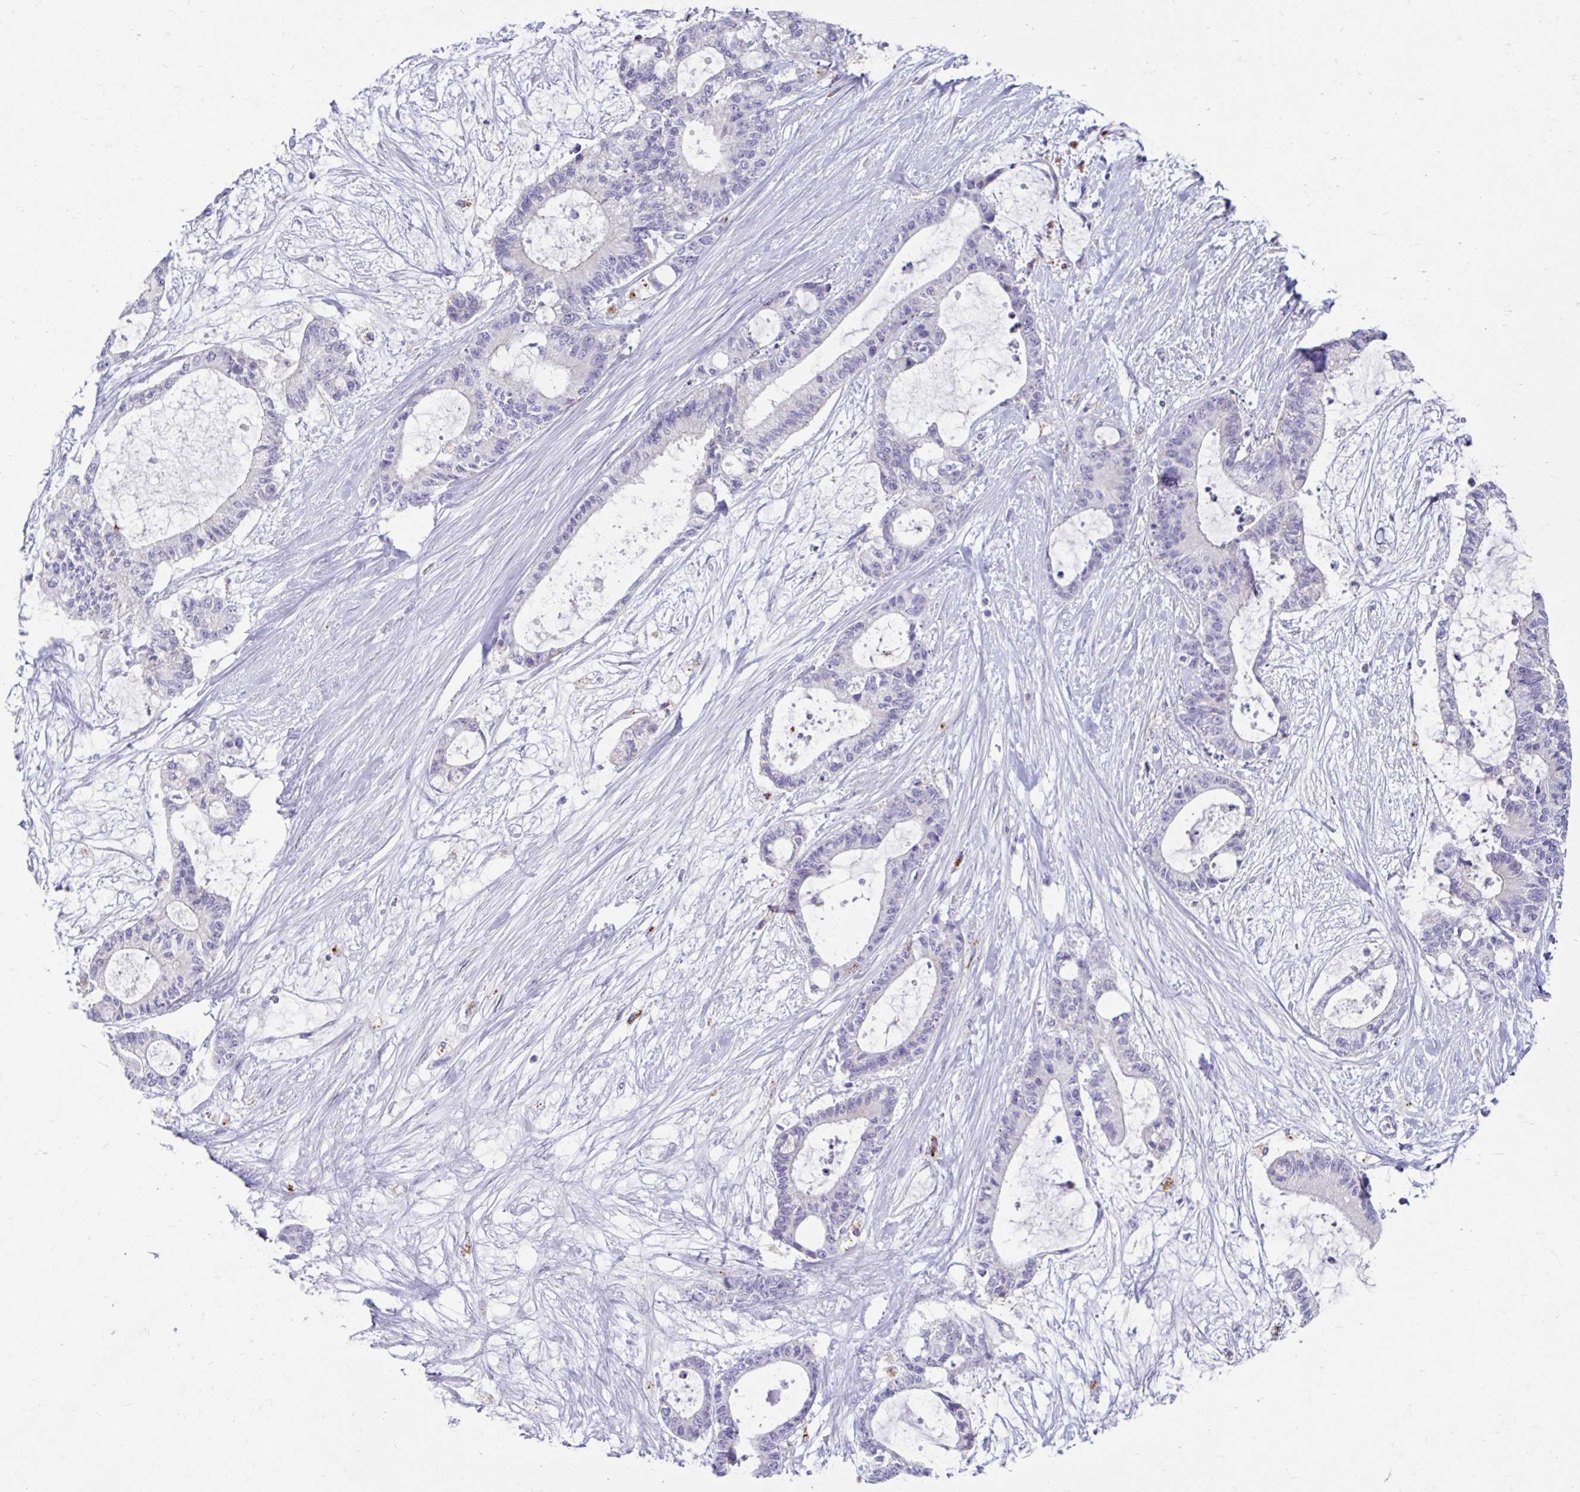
{"staining": {"intensity": "negative", "quantity": "none", "location": "none"}, "tissue": "liver cancer", "cell_type": "Tumor cells", "image_type": "cancer", "snomed": [{"axis": "morphology", "description": "Normal tissue, NOS"}, {"axis": "morphology", "description": "Cholangiocarcinoma"}, {"axis": "topography", "description": "Liver"}, {"axis": "topography", "description": "Peripheral nerve tissue"}], "caption": "Protein analysis of liver cancer (cholangiocarcinoma) shows no significant positivity in tumor cells.", "gene": "ZNF33A", "patient": {"sex": "female", "age": 73}}